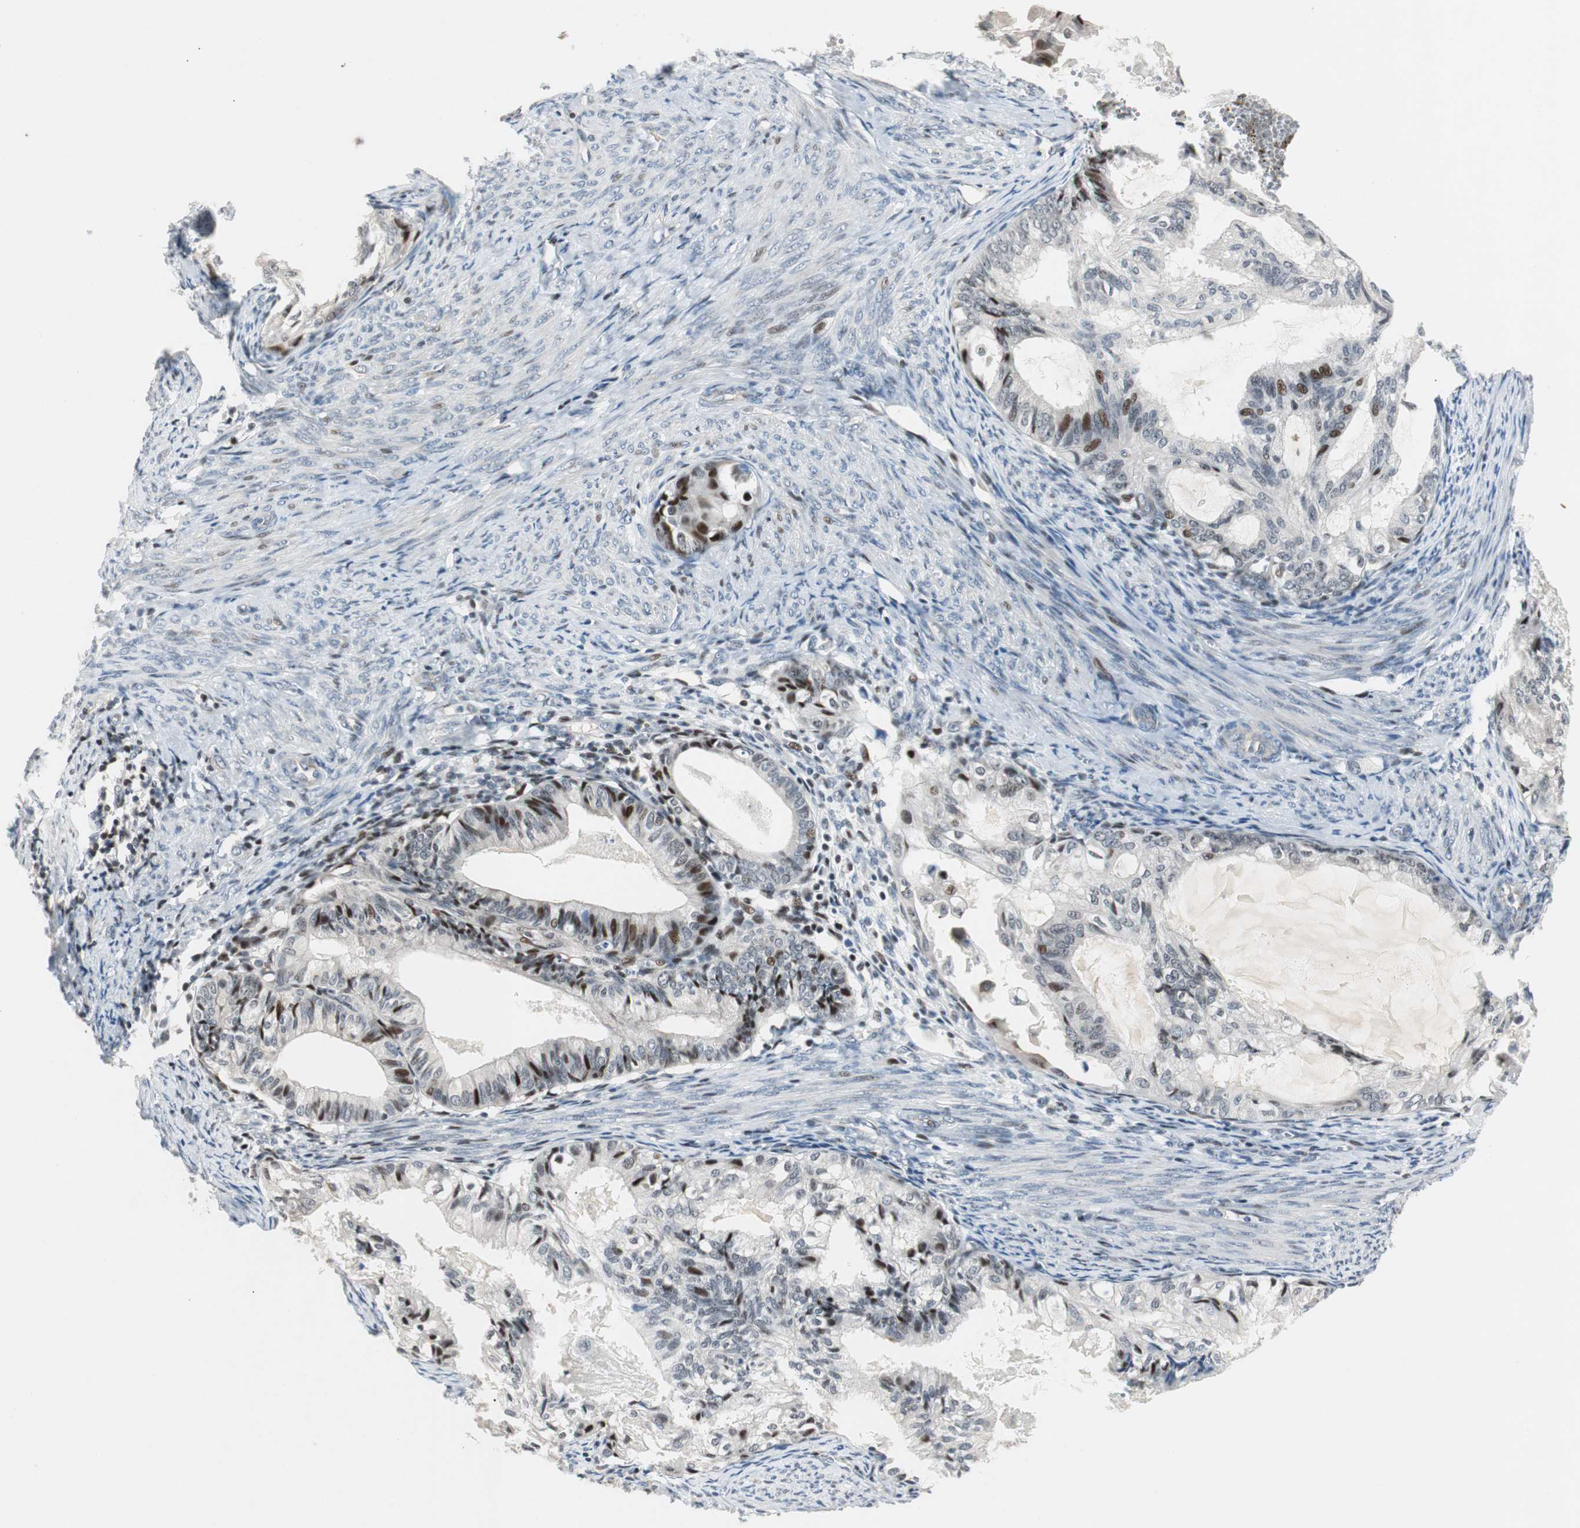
{"staining": {"intensity": "strong", "quantity": "<25%", "location": "nuclear"}, "tissue": "cervical cancer", "cell_type": "Tumor cells", "image_type": "cancer", "snomed": [{"axis": "morphology", "description": "Normal tissue, NOS"}, {"axis": "morphology", "description": "Adenocarcinoma, NOS"}, {"axis": "topography", "description": "Cervix"}, {"axis": "topography", "description": "Endometrium"}], "caption": "Cervical cancer (adenocarcinoma) was stained to show a protein in brown. There is medium levels of strong nuclear positivity in approximately <25% of tumor cells.", "gene": "RAD1", "patient": {"sex": "female", "age": 86}}